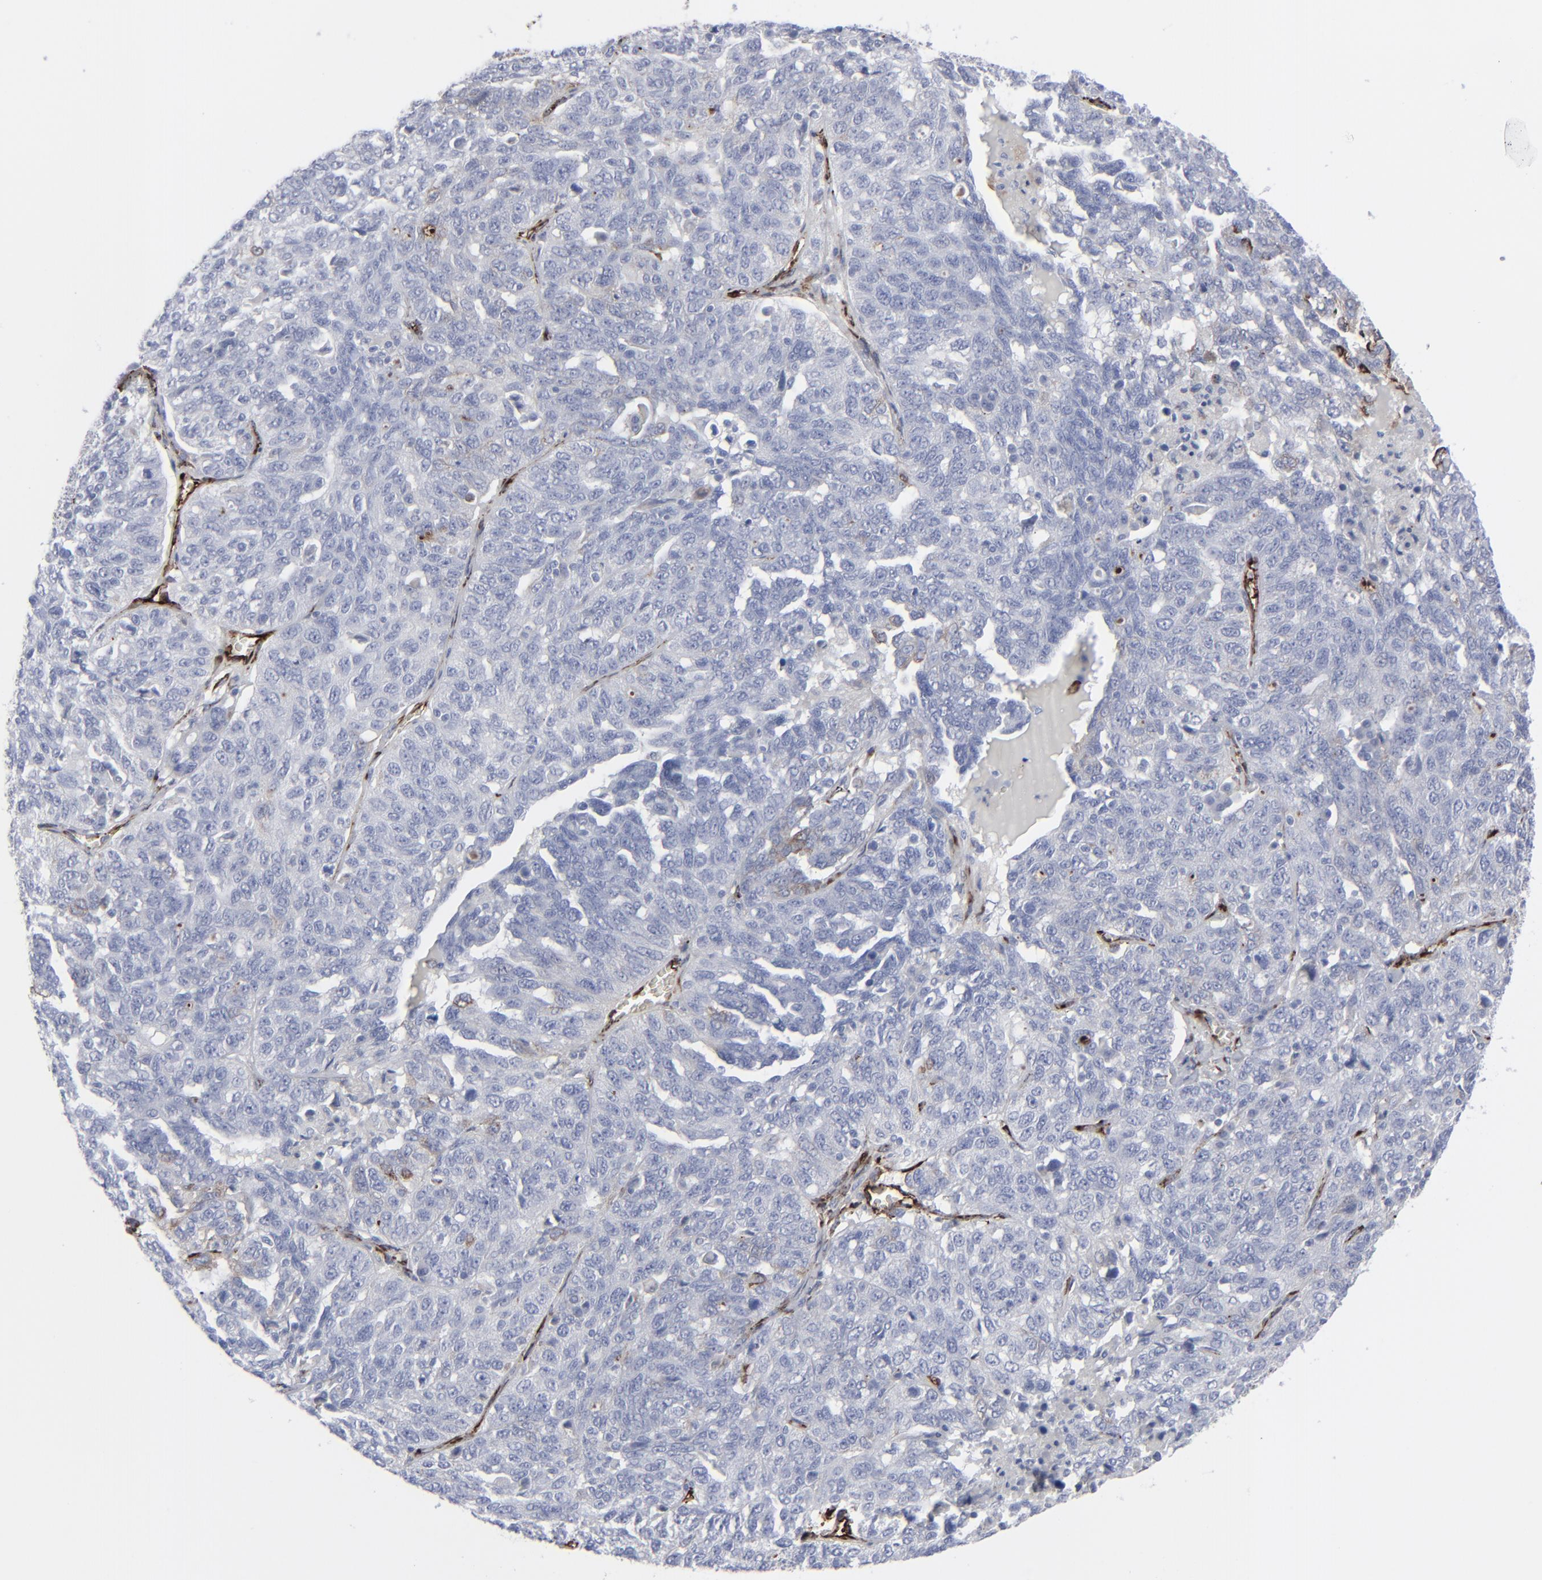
{"staining": {"intensity": "negative", "quantity": "none", "location": "none"}, "tissue": "ovarian cancer", "cell_type": "Tumor cells", "image_type": "cancer", "snomed": [{"axis": "morphology", "description": "Cystadenocarcinoma, serous, NOS"}, {"axis": "topography", "description": "Ovary"}], "caption": "Histopathology image shows no significant protein positivity in tumor cells of ovarian serous cystadenocarcinoma. Nuclei are stained in blue.", "gene": "SPARC", "patient": {"sex": "female", "age": 71}}